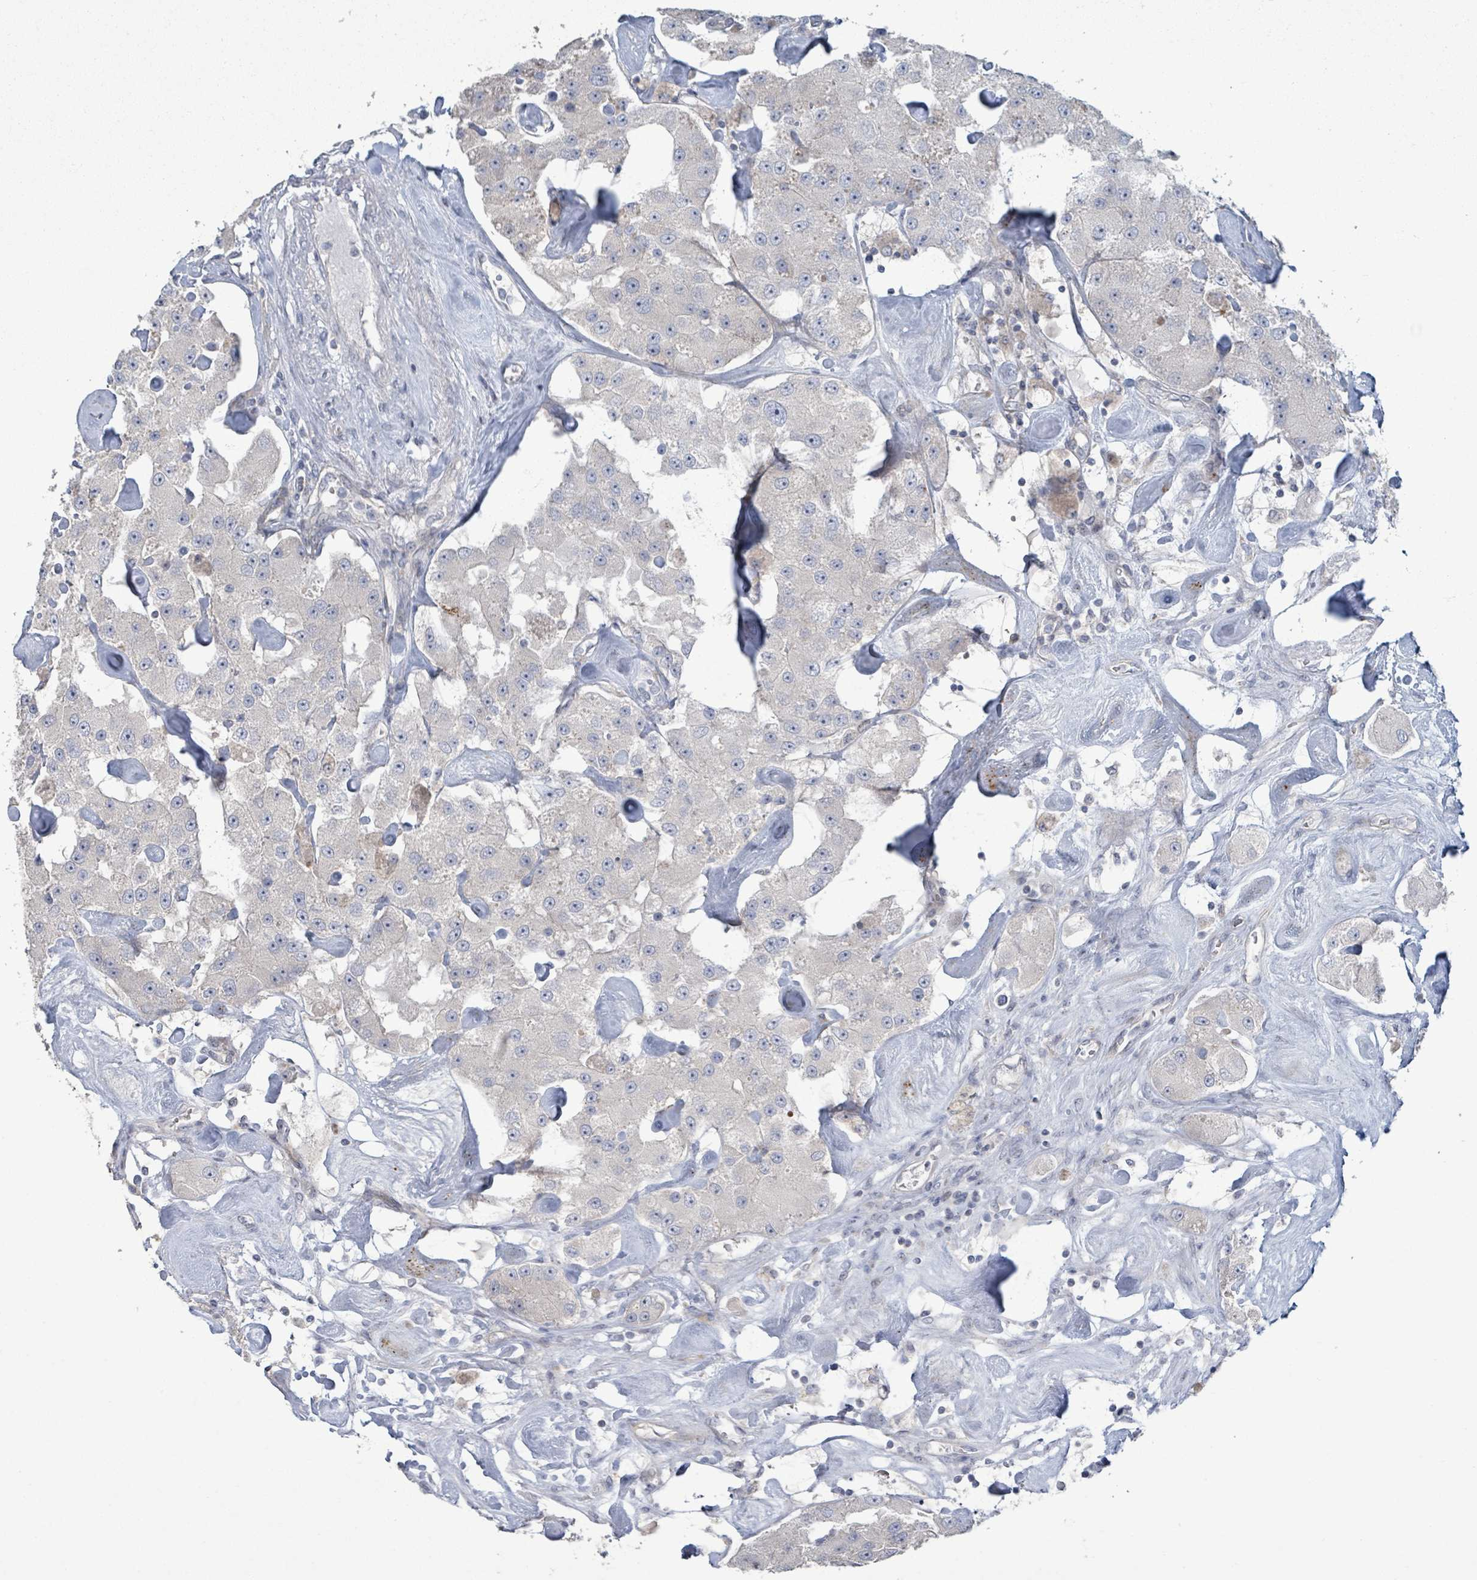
{"staining": {"intensity": "negative", "quantity": "none", "location": "none"}, "tissue": "carcinoid", "cell_type": "Tumor cells", "image_type": "cancer", "snomed": [{"axis": "morphology", "description": "Carcinoid, malignant, NOS"}, {"axis": "topography", "description": "Pancreas"}], "caption": "This is a image of immunohistochemistry (IHC) staining of carcinoid, which shows no expression in tumor cells.", "gene": "LILRA4", "patient": {"sex": "male", "age": 41}}